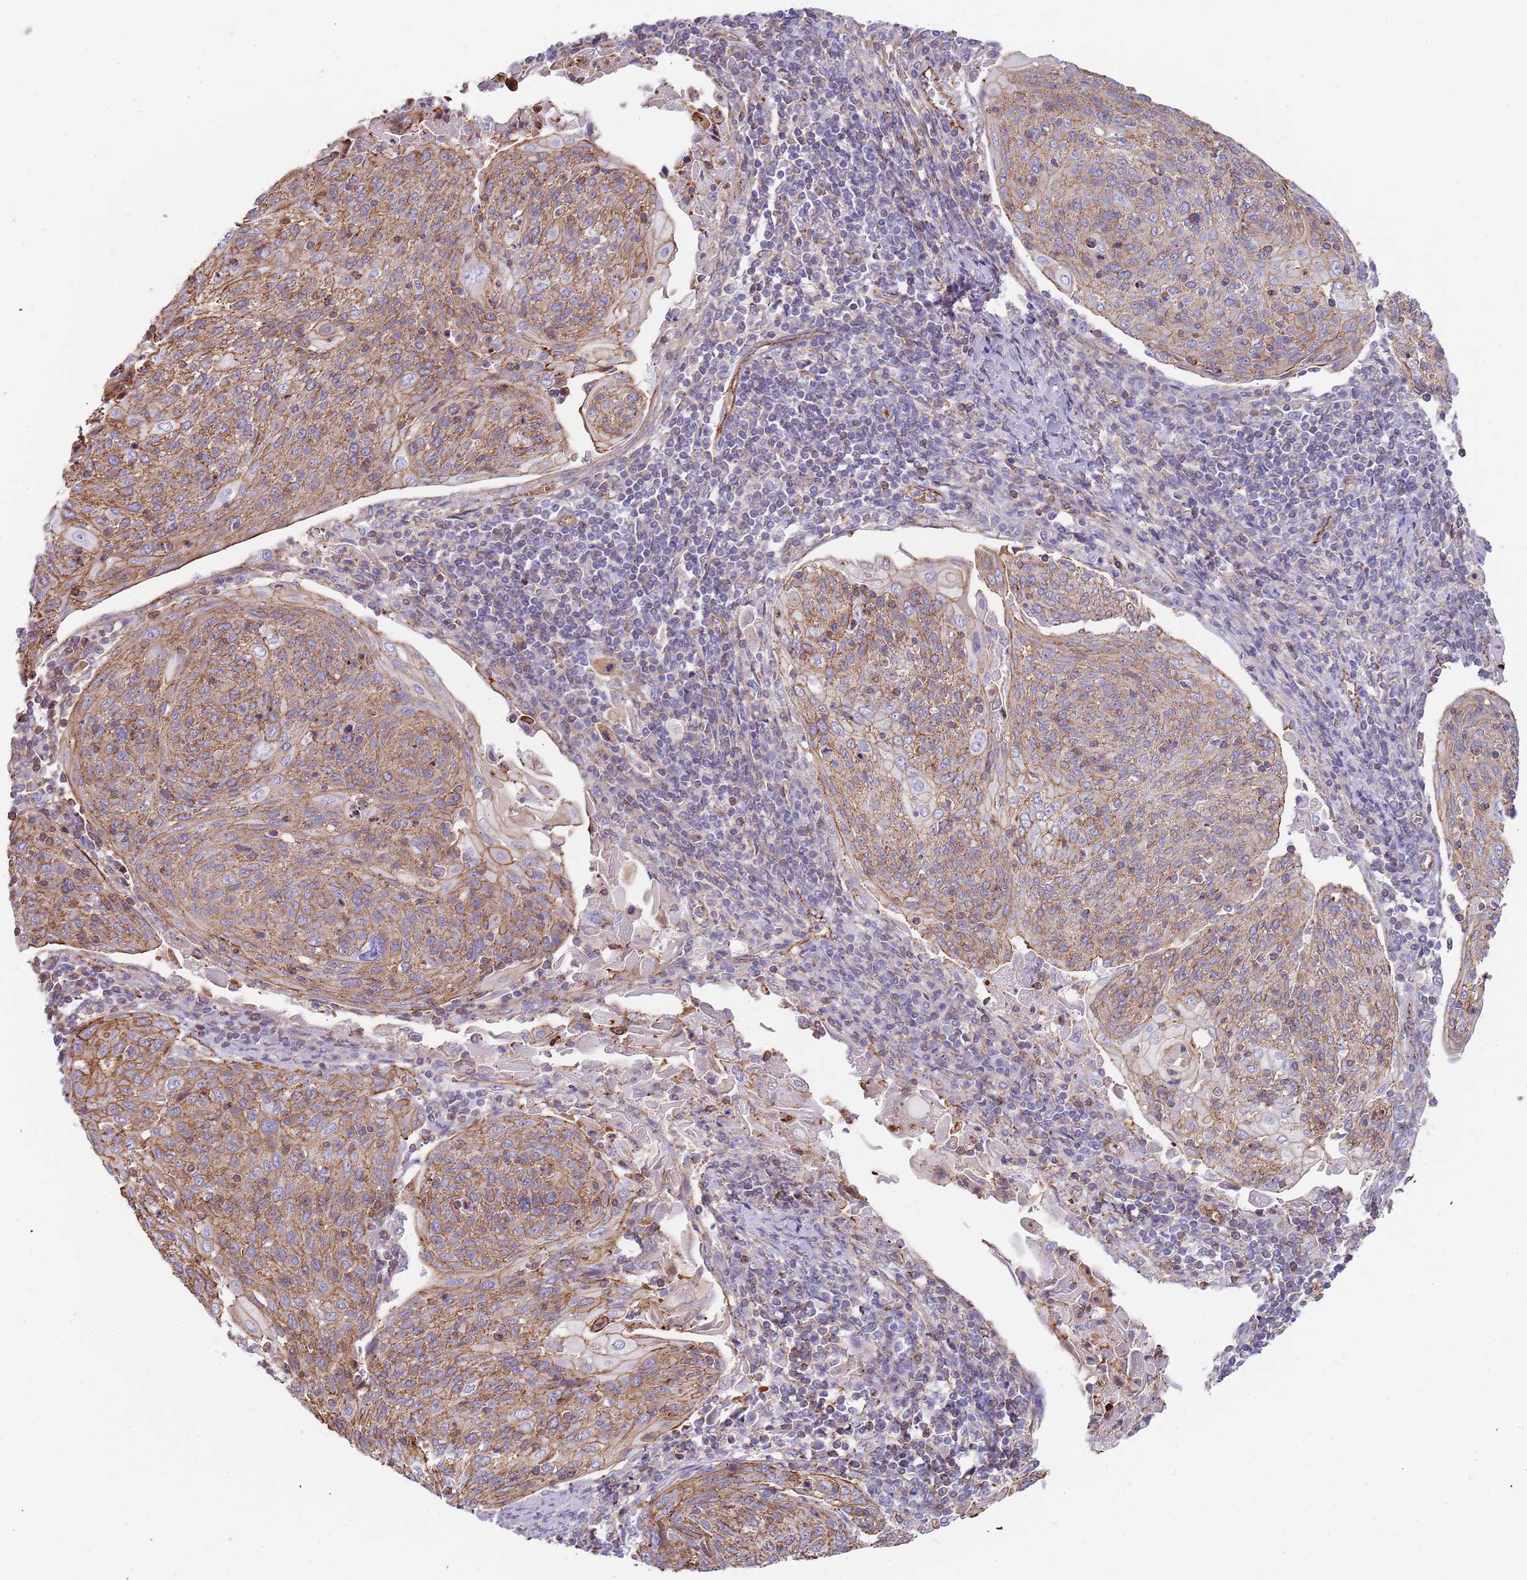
{"staining": {"intensity": "weak", "quantity": ">75%", "location": "cytoplasmic/membranous"}, "tissue": "cervical cancer", "cell_type": "Tumor cells", "image_type": "cancer", "snomed": [{"axis": "morphology", "description": "Squamous cell carcinoma, NOS"}, {"axis": "topography", "description": "Cervix"}], "caption": "Immunohistochemical staining of human cervical cancer (squamous cell carcinoma) displays low levels of weak cytoplasmic/membranous protein positivity in about >75% of tumor cells. (DAB IHC with brightfield microscopy, high magnification).", "gene": "GFRAL", "patient": {"sex": "female", "age": 67}}